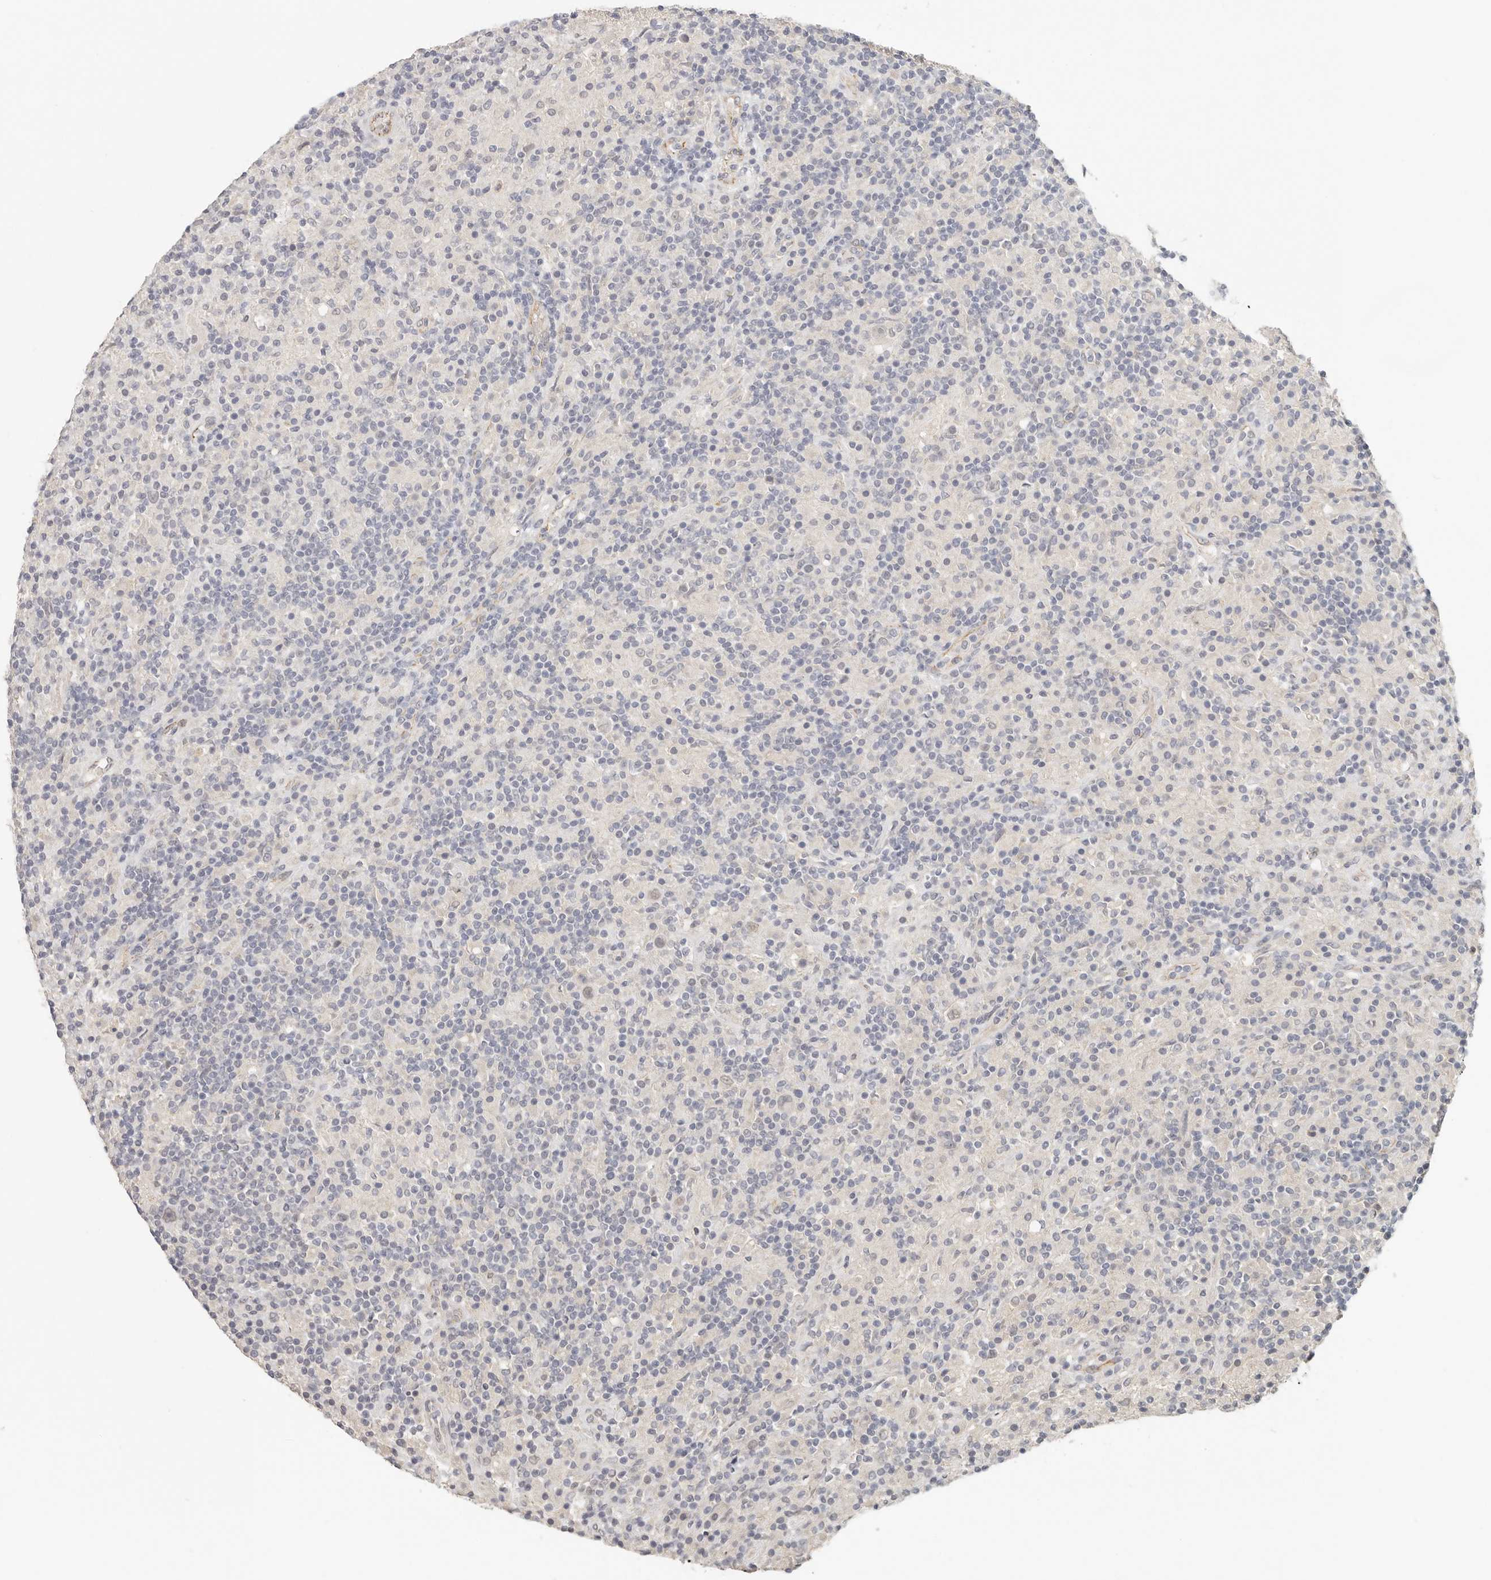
{"staining": {"intensity": "negative", "quantity": "none", "location": "none"}, "tissue": "lymphoma", "cell_type": "Tumor cells", "image_type": "cancer", "snomed": [{"axis": "morphology", "description": "Hodgkin's disease, NOS"}, {"axis": "topography", "description": "Lymph node"}], "caption": "Immunohistochemistry (IHC) of lymphoma demonstrates no staining in tumor cells. Brightfield microscopy of IHC stained with DAB (3,3'-diaminobenzidine) (brown) and hematoxylin (blue), captured at high magnification.", "gene": "ANXA9", "patient": {"sex": "male", "age": 70}}